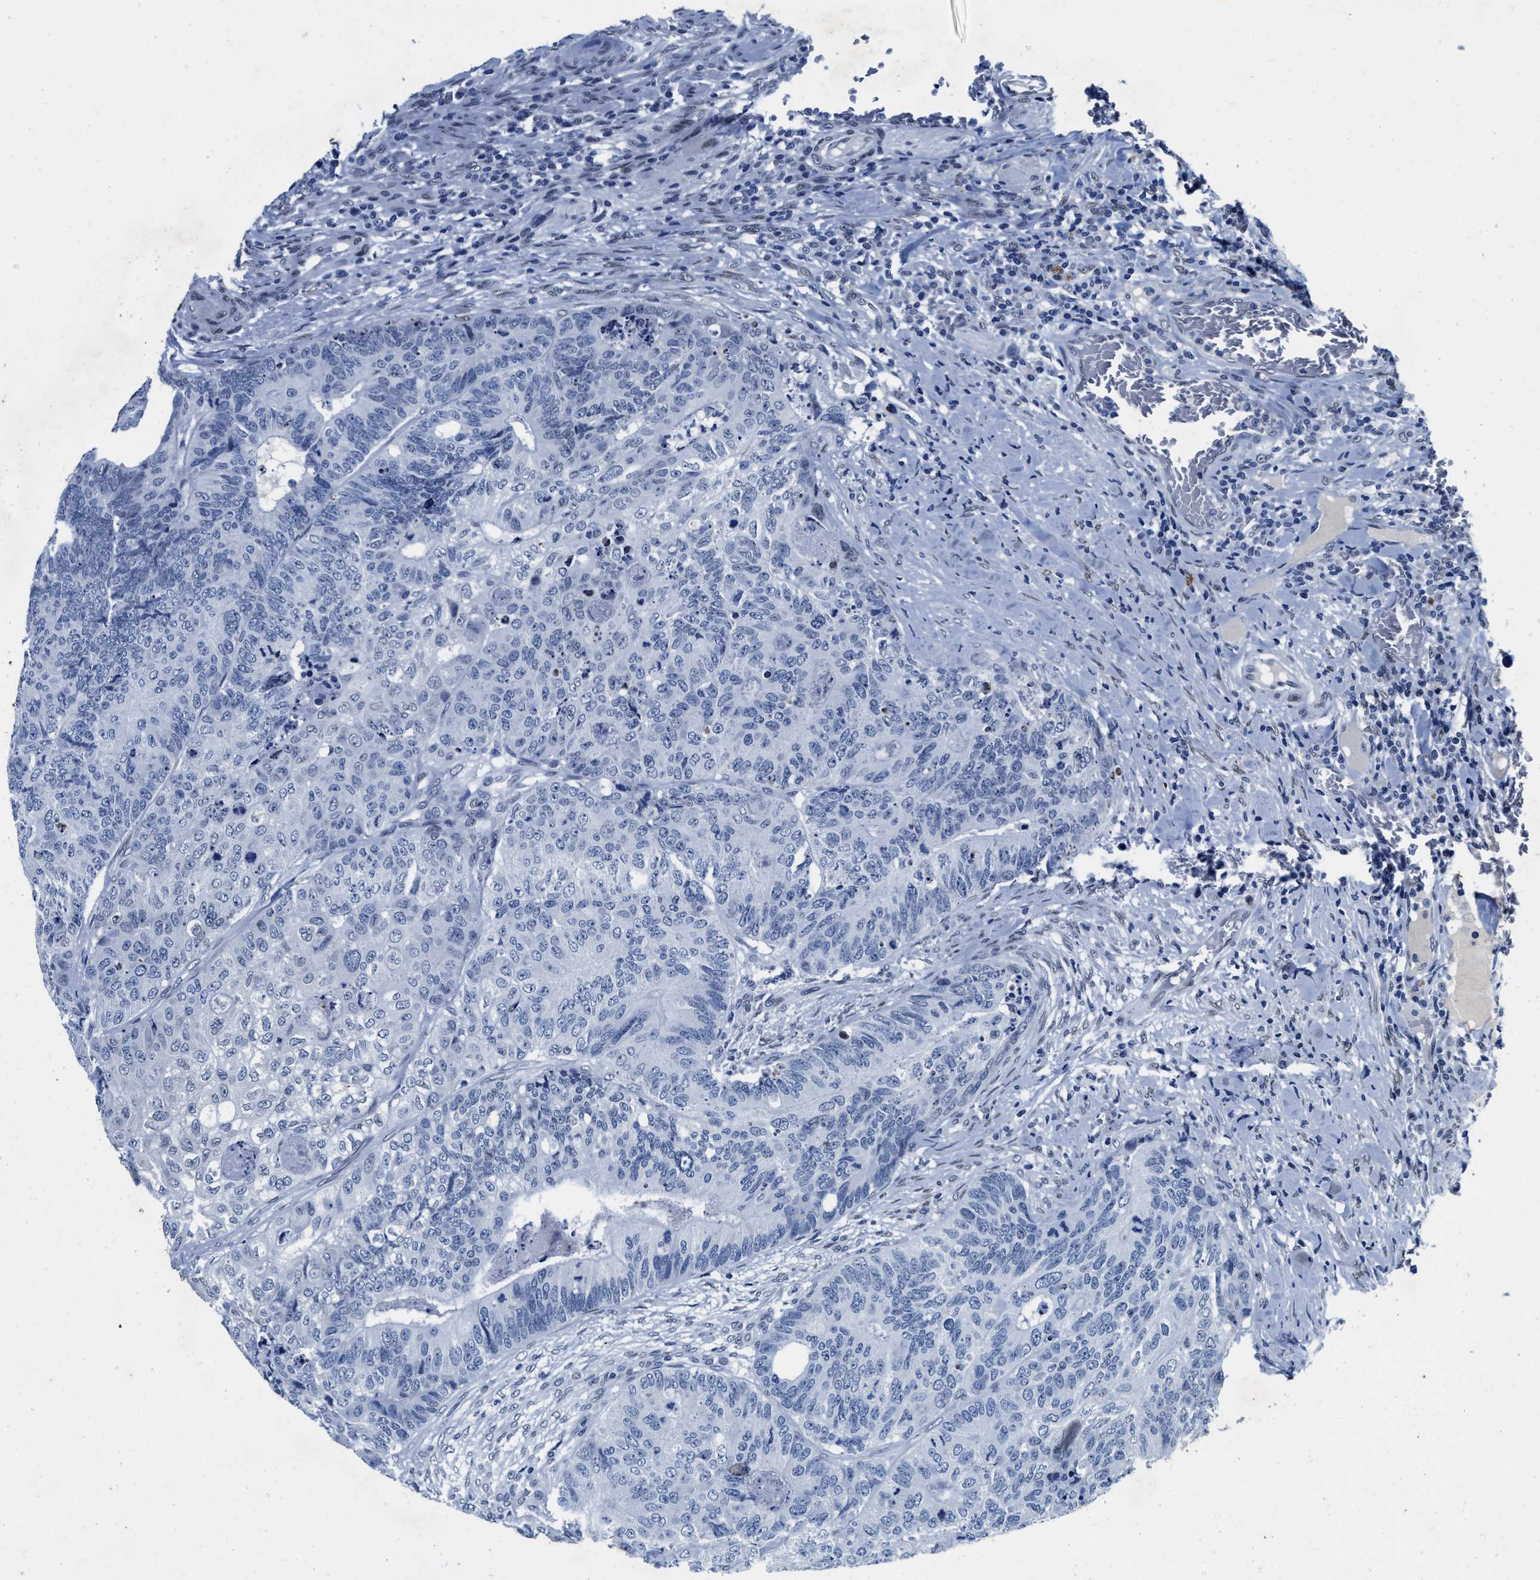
{"staining": {"intensity": "negative", "quantity": "none", "location": "none"}, "tissue": "colorectal cancer", "cell_type": "Tumor cells", "image_type": "cancer", "snomed": [{"axis": "morphology", "description": "Adenocarcinoma, NOS"}, {"axis": "topography", "description": "Colon"}], "caption": "This is an immunohistochemistry micrograph of colorectal cancer. There is no staining in tumor cells.", "gene": "UBN2", "patient": {"sex": "female", "age": 67}}